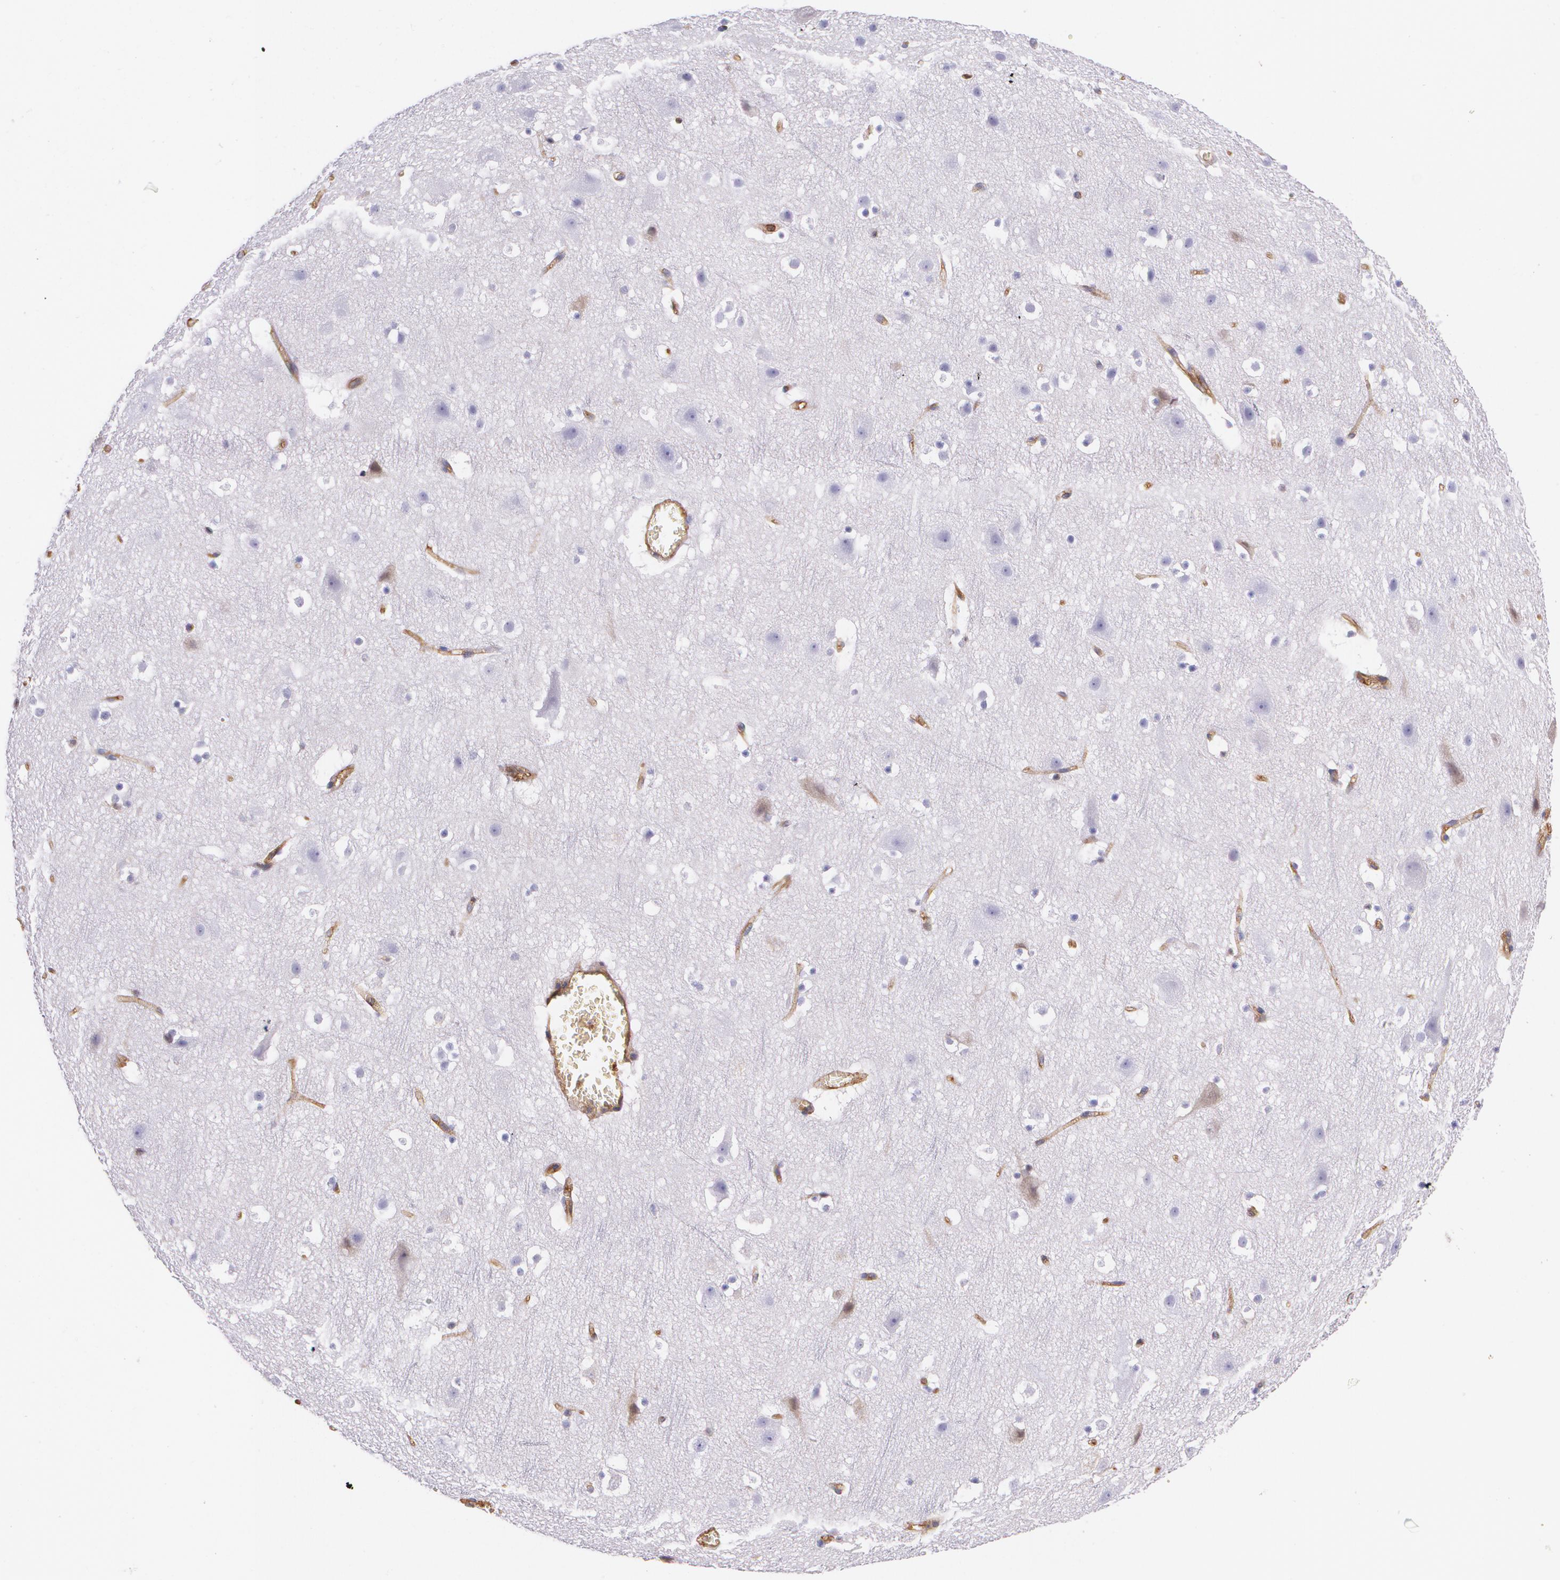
{"staining": {"intensity": "moderate", "quantity": ">75%", "location": "cytoplasmic/membranous"}, "tissue": "cerebral cortex", "cell_type": "Endothelial cells", "image_type": "normal", "snomed": [{"axis": "morphology", "description": "Normal tissue, NOS"}, {"axis": "topography", "description": "Cerebral cortex"}], "caption": "This micrograph displays immunohistochemistry staining of unremarkable cerebral cortex, with medium moderate cytoplasmic/membranous staining in approximately >75% of endothelial cells.", "gene": "B2M", "patient": {"sex": "male", "age": 45}}